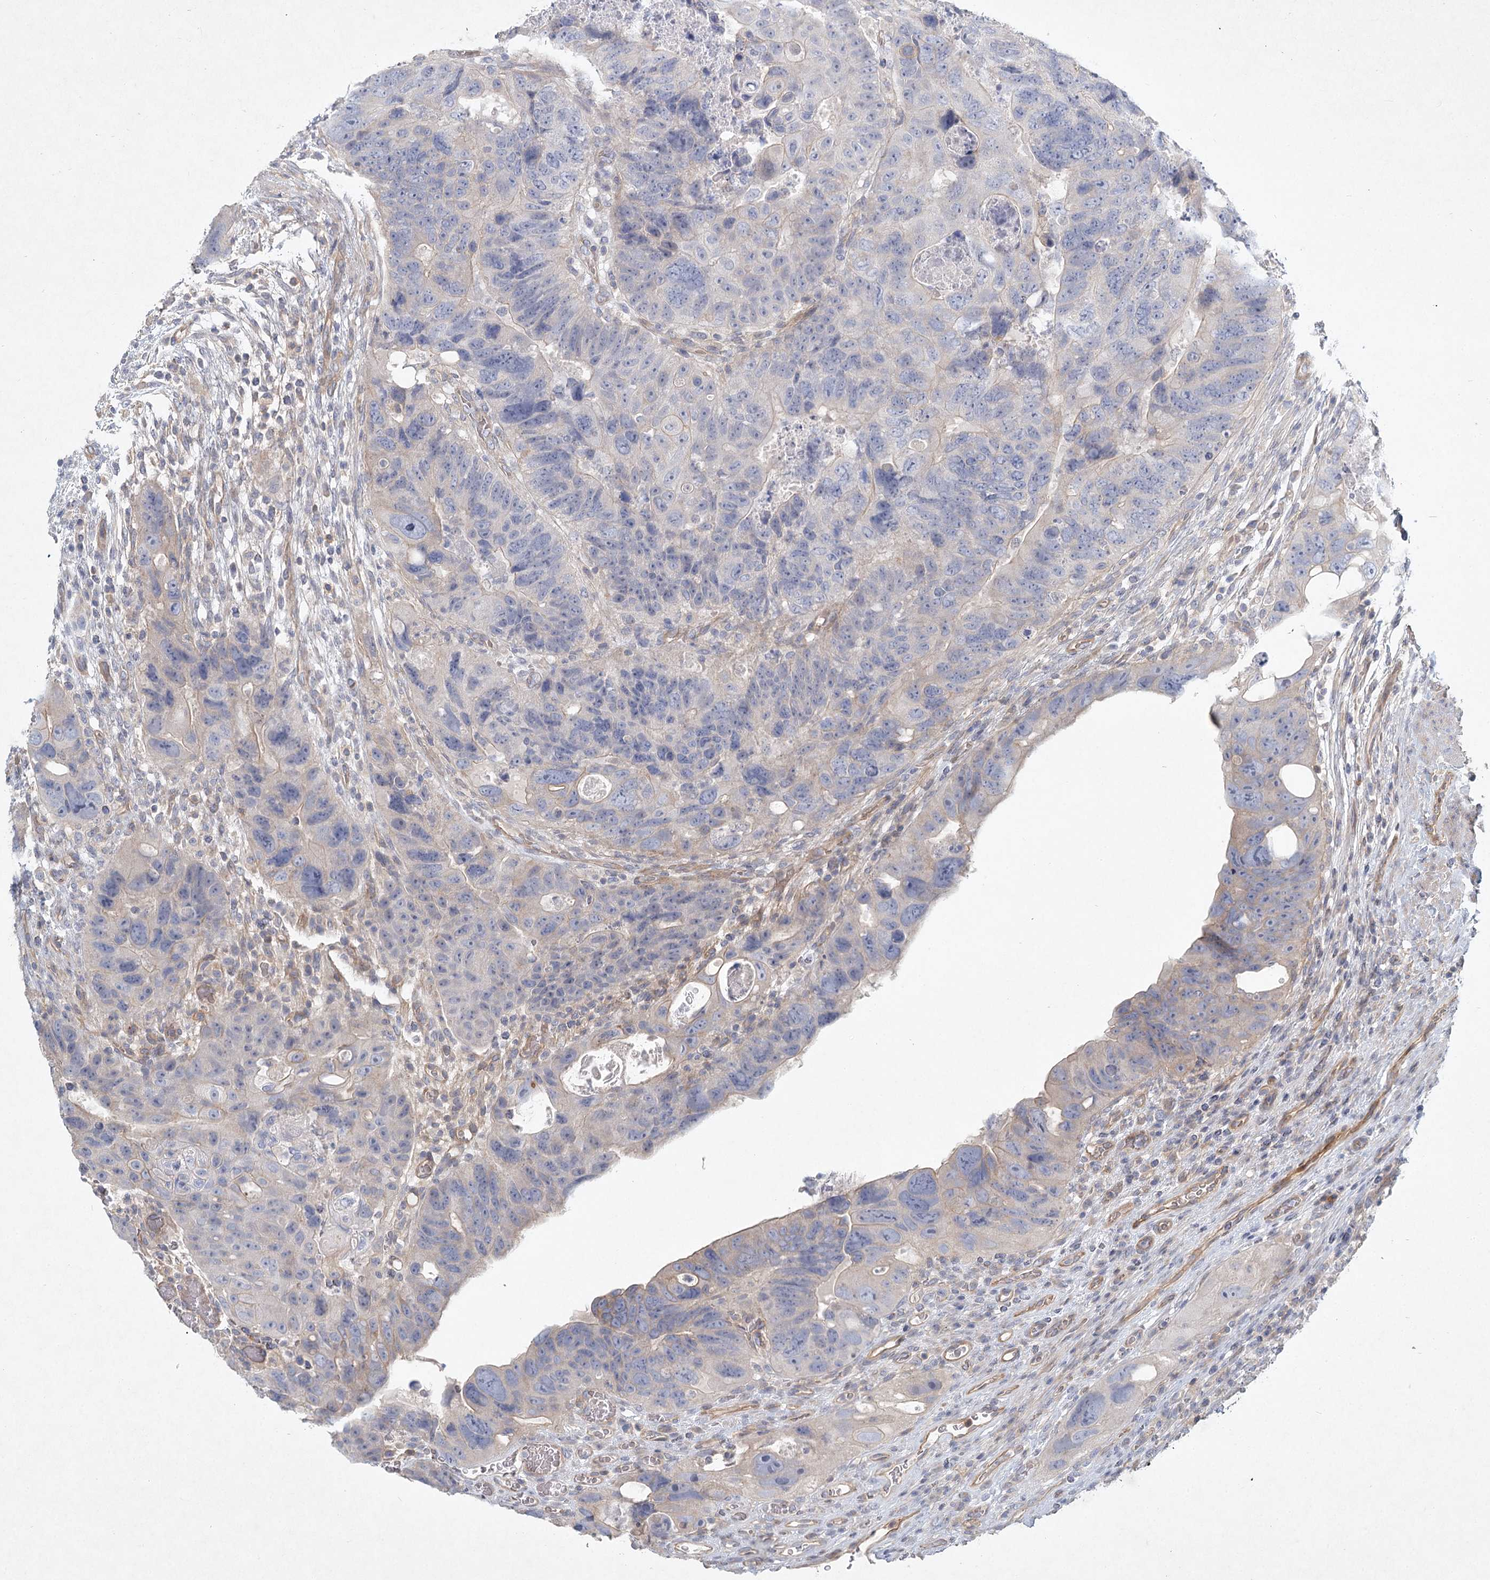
{"staining": {"intensity": "weak", "quantity": "<25%", "location": "cytoplasmic/membranous"}, "tissue": "colorectal cancer", "cell_type": "Tumor cells", "image_type": "cancer", "snomed": [{"axis": "morphology", "description": "Adenocarcinoma, NOS"}, {"axis": "topography", "description": "Rectum"}], "caption": "Immunohistochemistry of colorectal cancer (adenocarcinoma) exhibits no staining in tumor cells.", "gene": "DNMBP", "patient": {"sex": "male", "age": 59}}